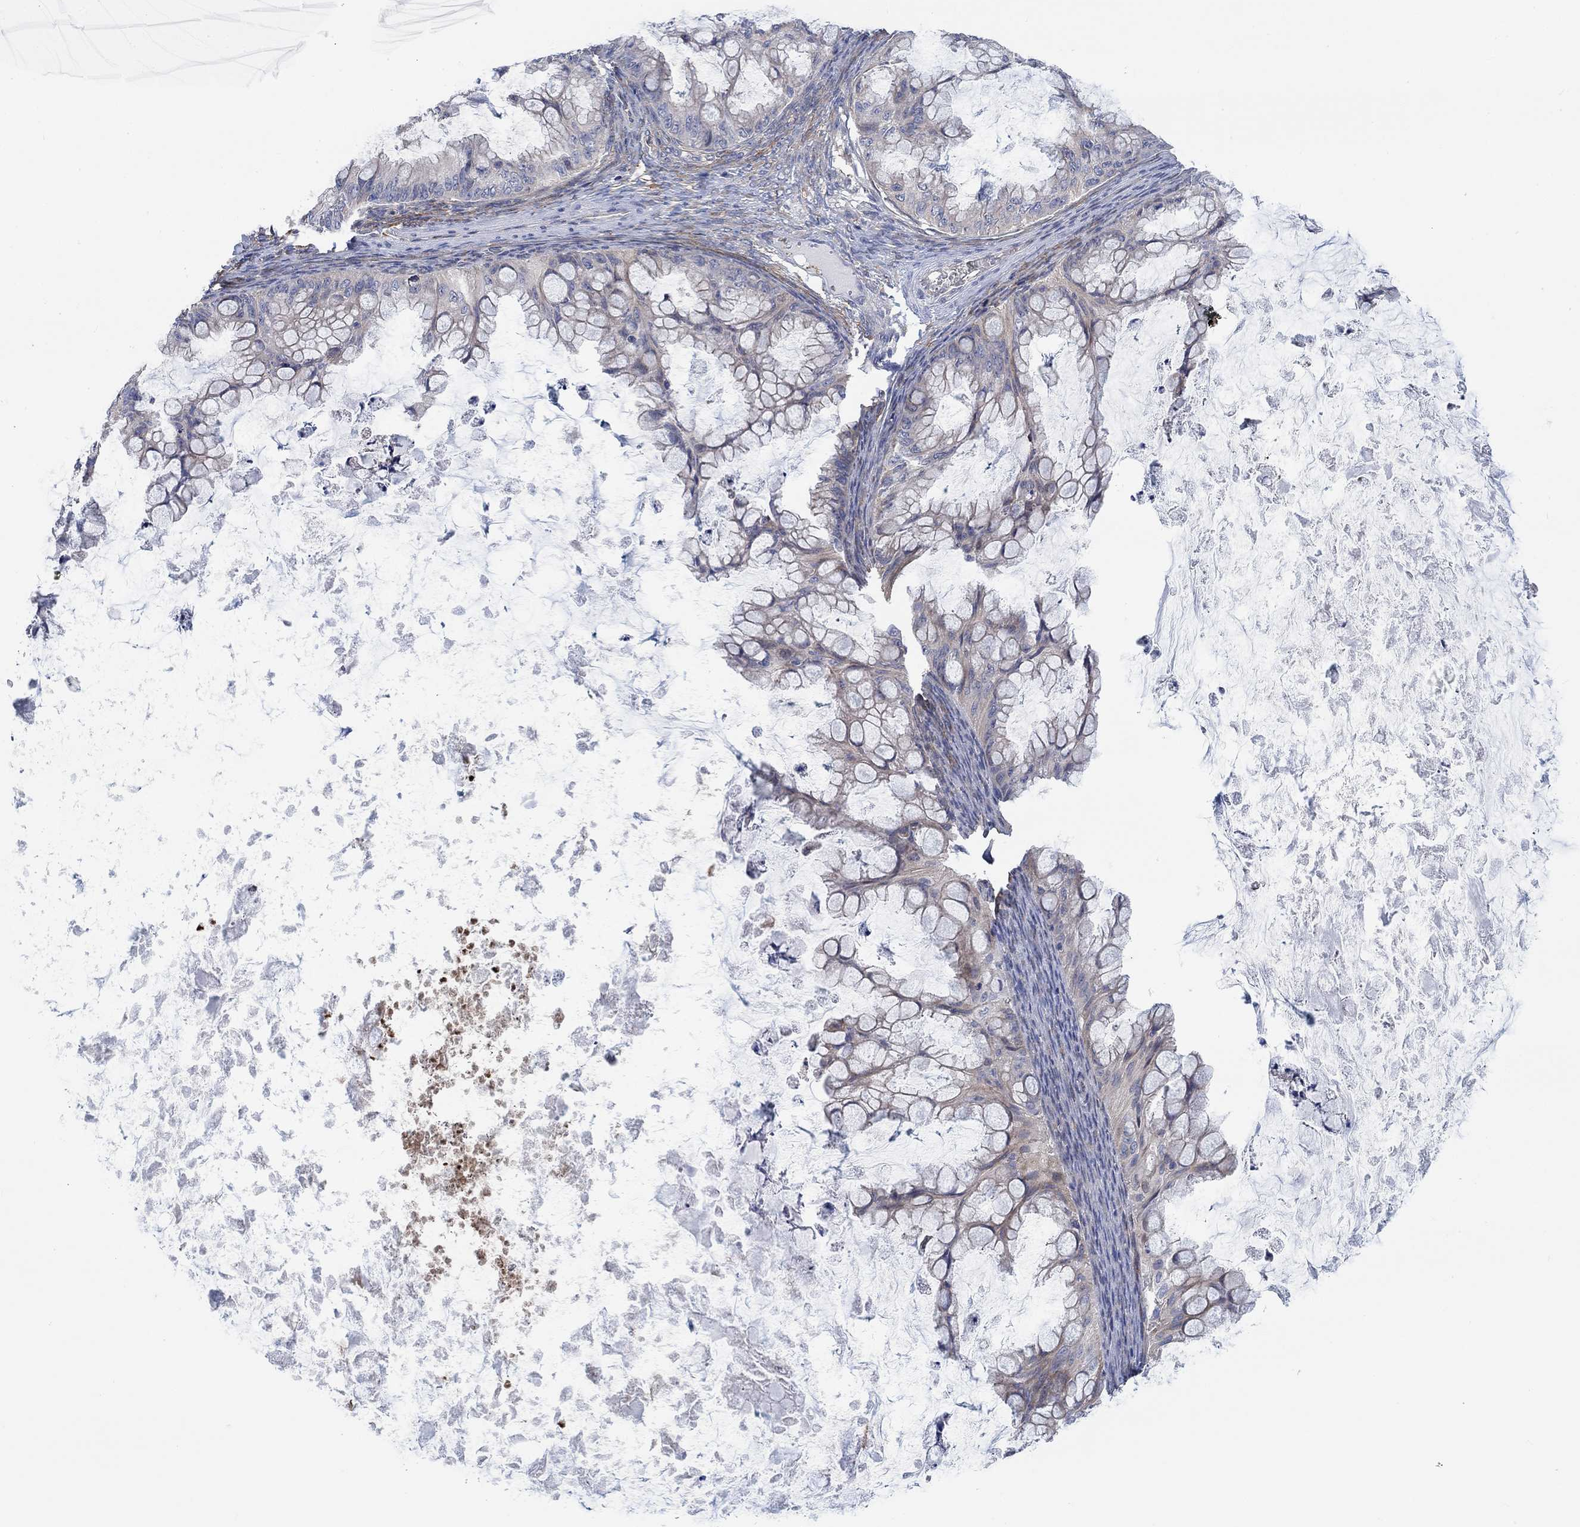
{"staining": {"intensity": "weak", "quantity": "<25%", "location": "cytoplasmic/membranous"}, "tissue": "ovarian cancer", "cell_type": "Tumor cells", "image_type": "cancer", "snomed": [{"axis": "morphology", "description": "Cystadenocarcinoma, mucinous, NOS"}, {"axis": "topography", "description": "Ovary"}], "caption": "IHC of human ovarian cancer exhibits no positivity in tumor cells.", "gene": "PMFBP1", "patient": {"sex": "female", "age": 35}}